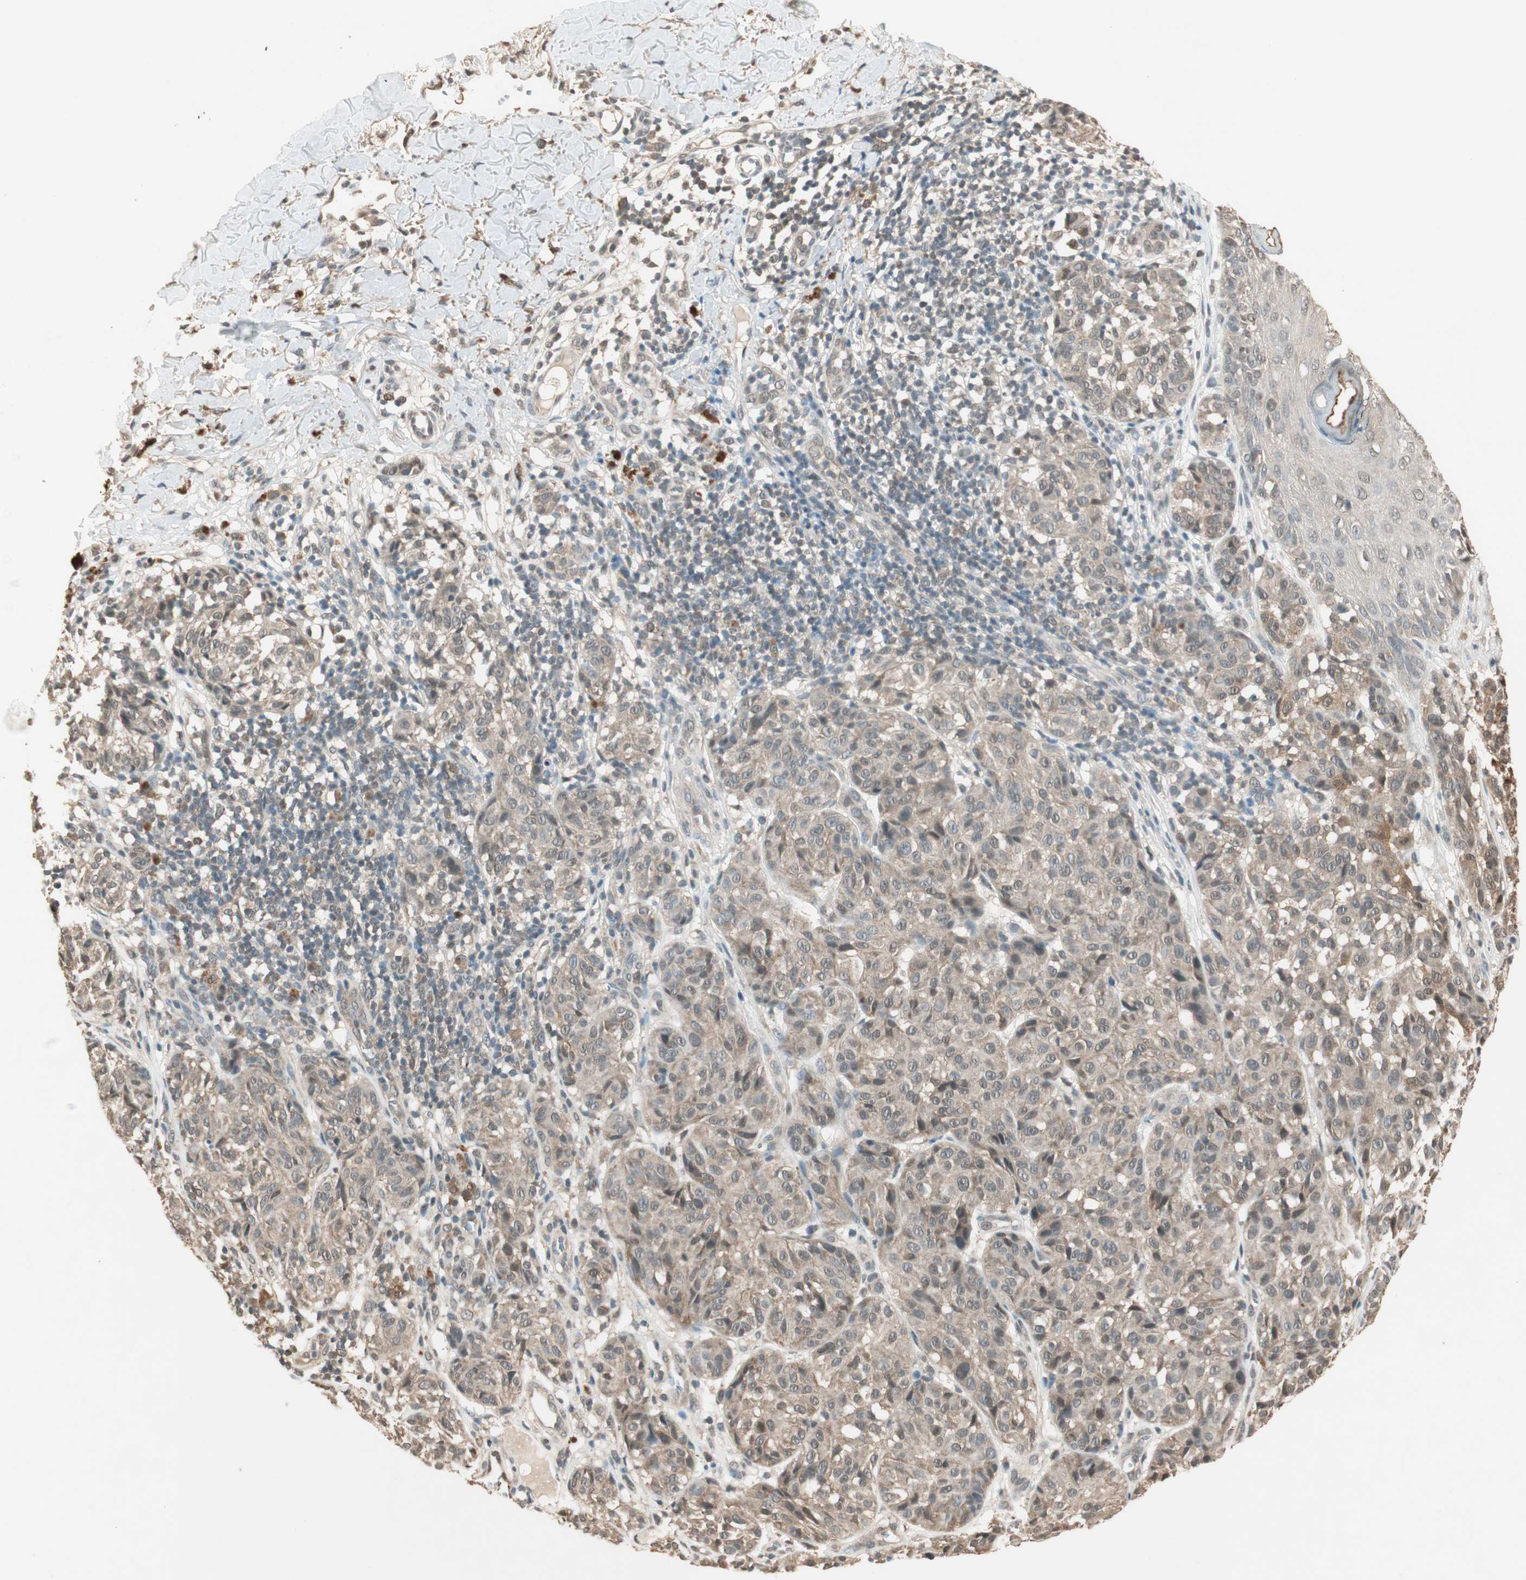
{"staining": {"intensity": "weak", "quantity": ">75%", "location": "cytoplasmic/membranous"}, "tissue": "melanoma", "cell_type": "Tumor cells", "image_type": "cancer", "snomed": [{"axis": "morphology", "description": "Malignant melanoma, NOS"}, {"axis": "topography", "description": "Skin"}], "caption": "Immunohistochemical staining of human melanoma exhibits low levels of weak cytoplasmic/membranous expression in approximately >75% of tumor cells.", "gene": "USP5", "patient": {"sex": "female", "age": 46}}